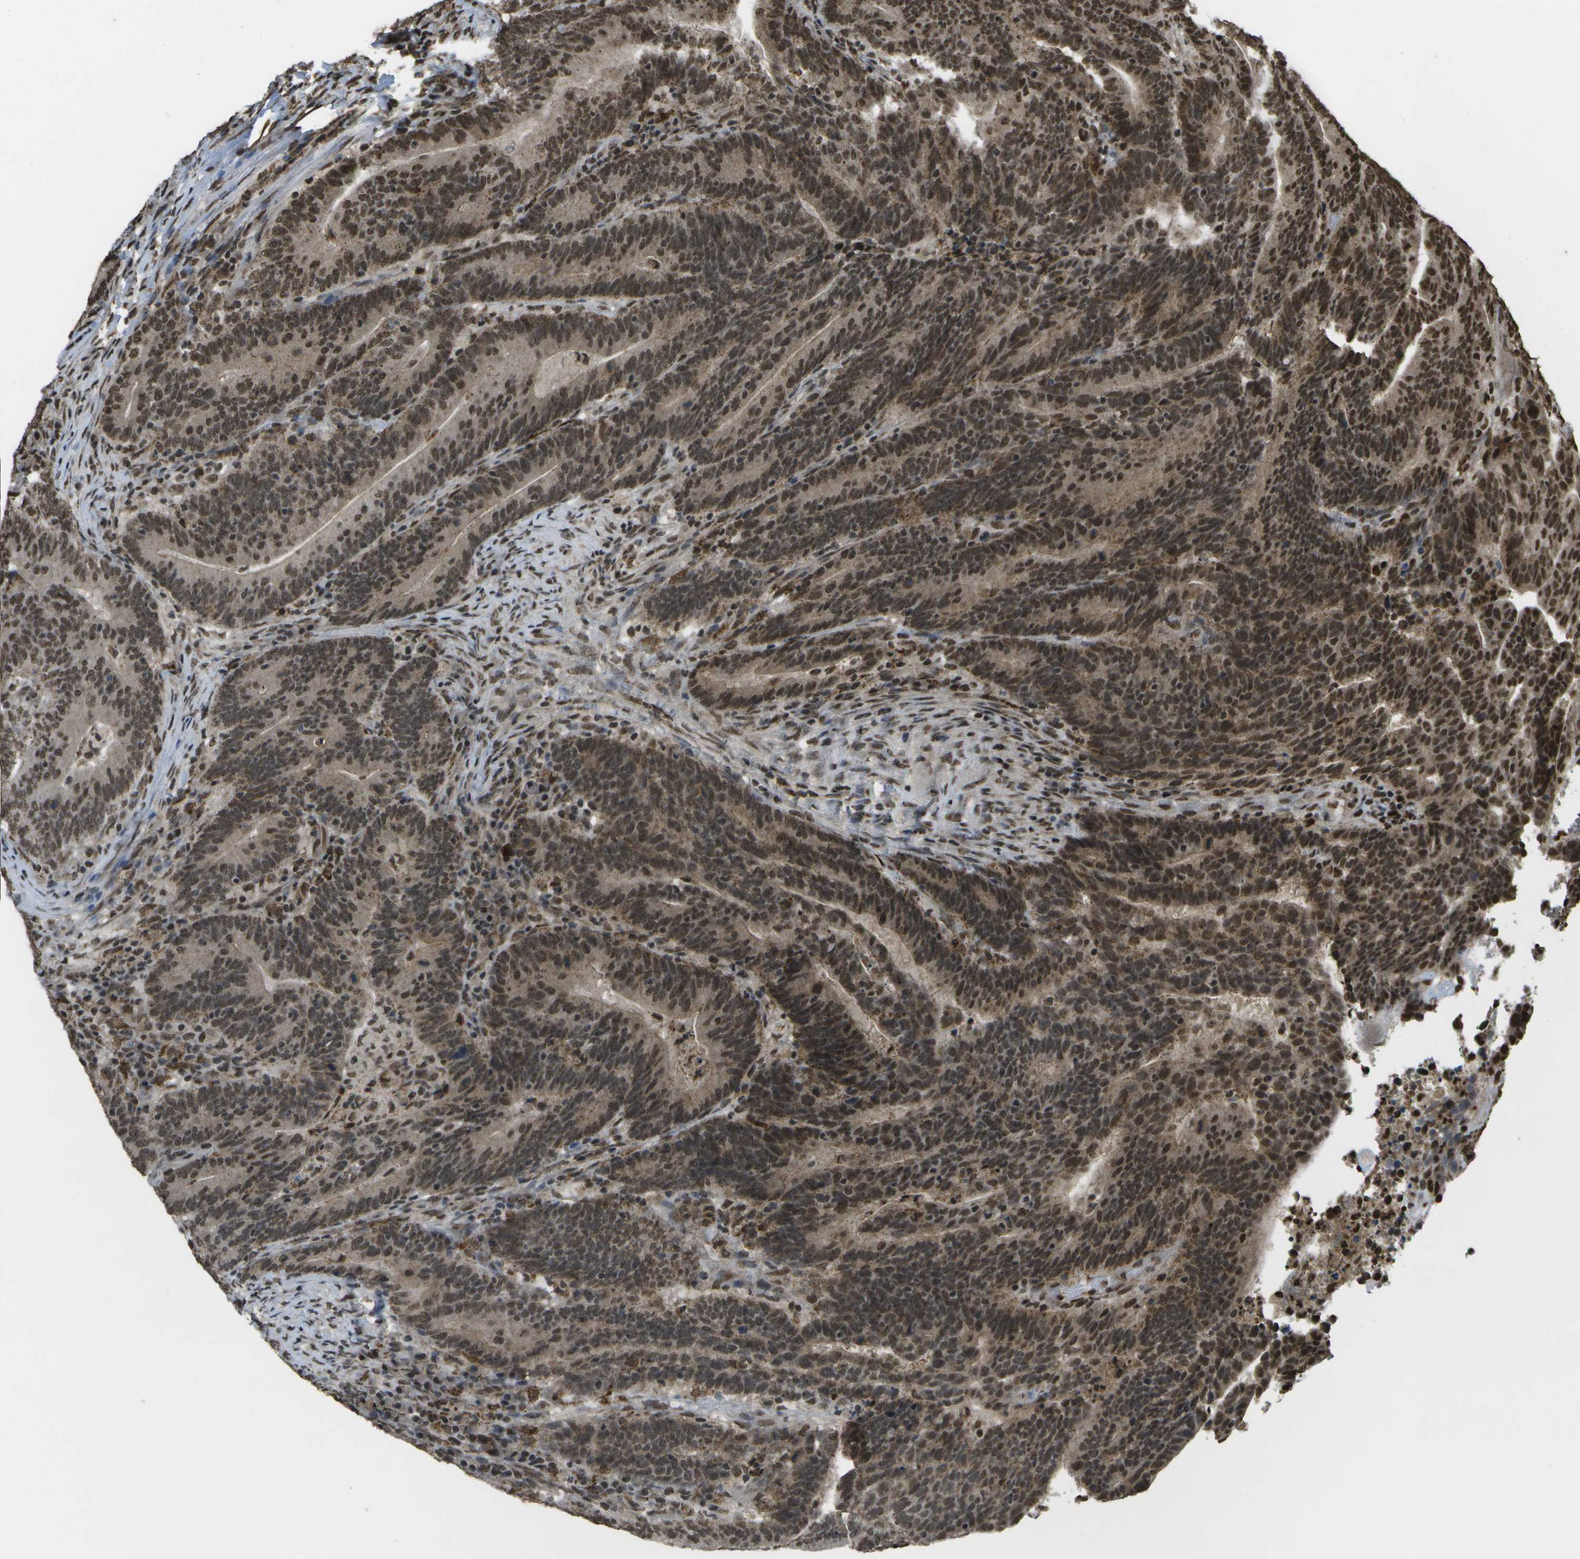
{"staining": {"intensity": "strong", "quantity": ">75%", "location": "cytoplasmic/membranous,nuclear"}, "tissue": "colorectal cancer", "cell_type": "Tumor cells", "image_type": "cancer", "snomed": [{"axis": "morphology", "description": "Normal tissue, NOS"}, {"axis": "morphology", "description": "Adenocarcinoma, NOS"}, {"axis": "topography", "description": "Colon"}], "caption": "Colorectal cancer tissue reveals strong cytoplasmic/membranous and nuclear expression in about >75% of tumor cells, visualized by immunohistochemistry. The protein is shown in brown color, while the nuclei are stained blue.", "gene": "SPEN", "patient": {"sex": "female", "age": 66}}